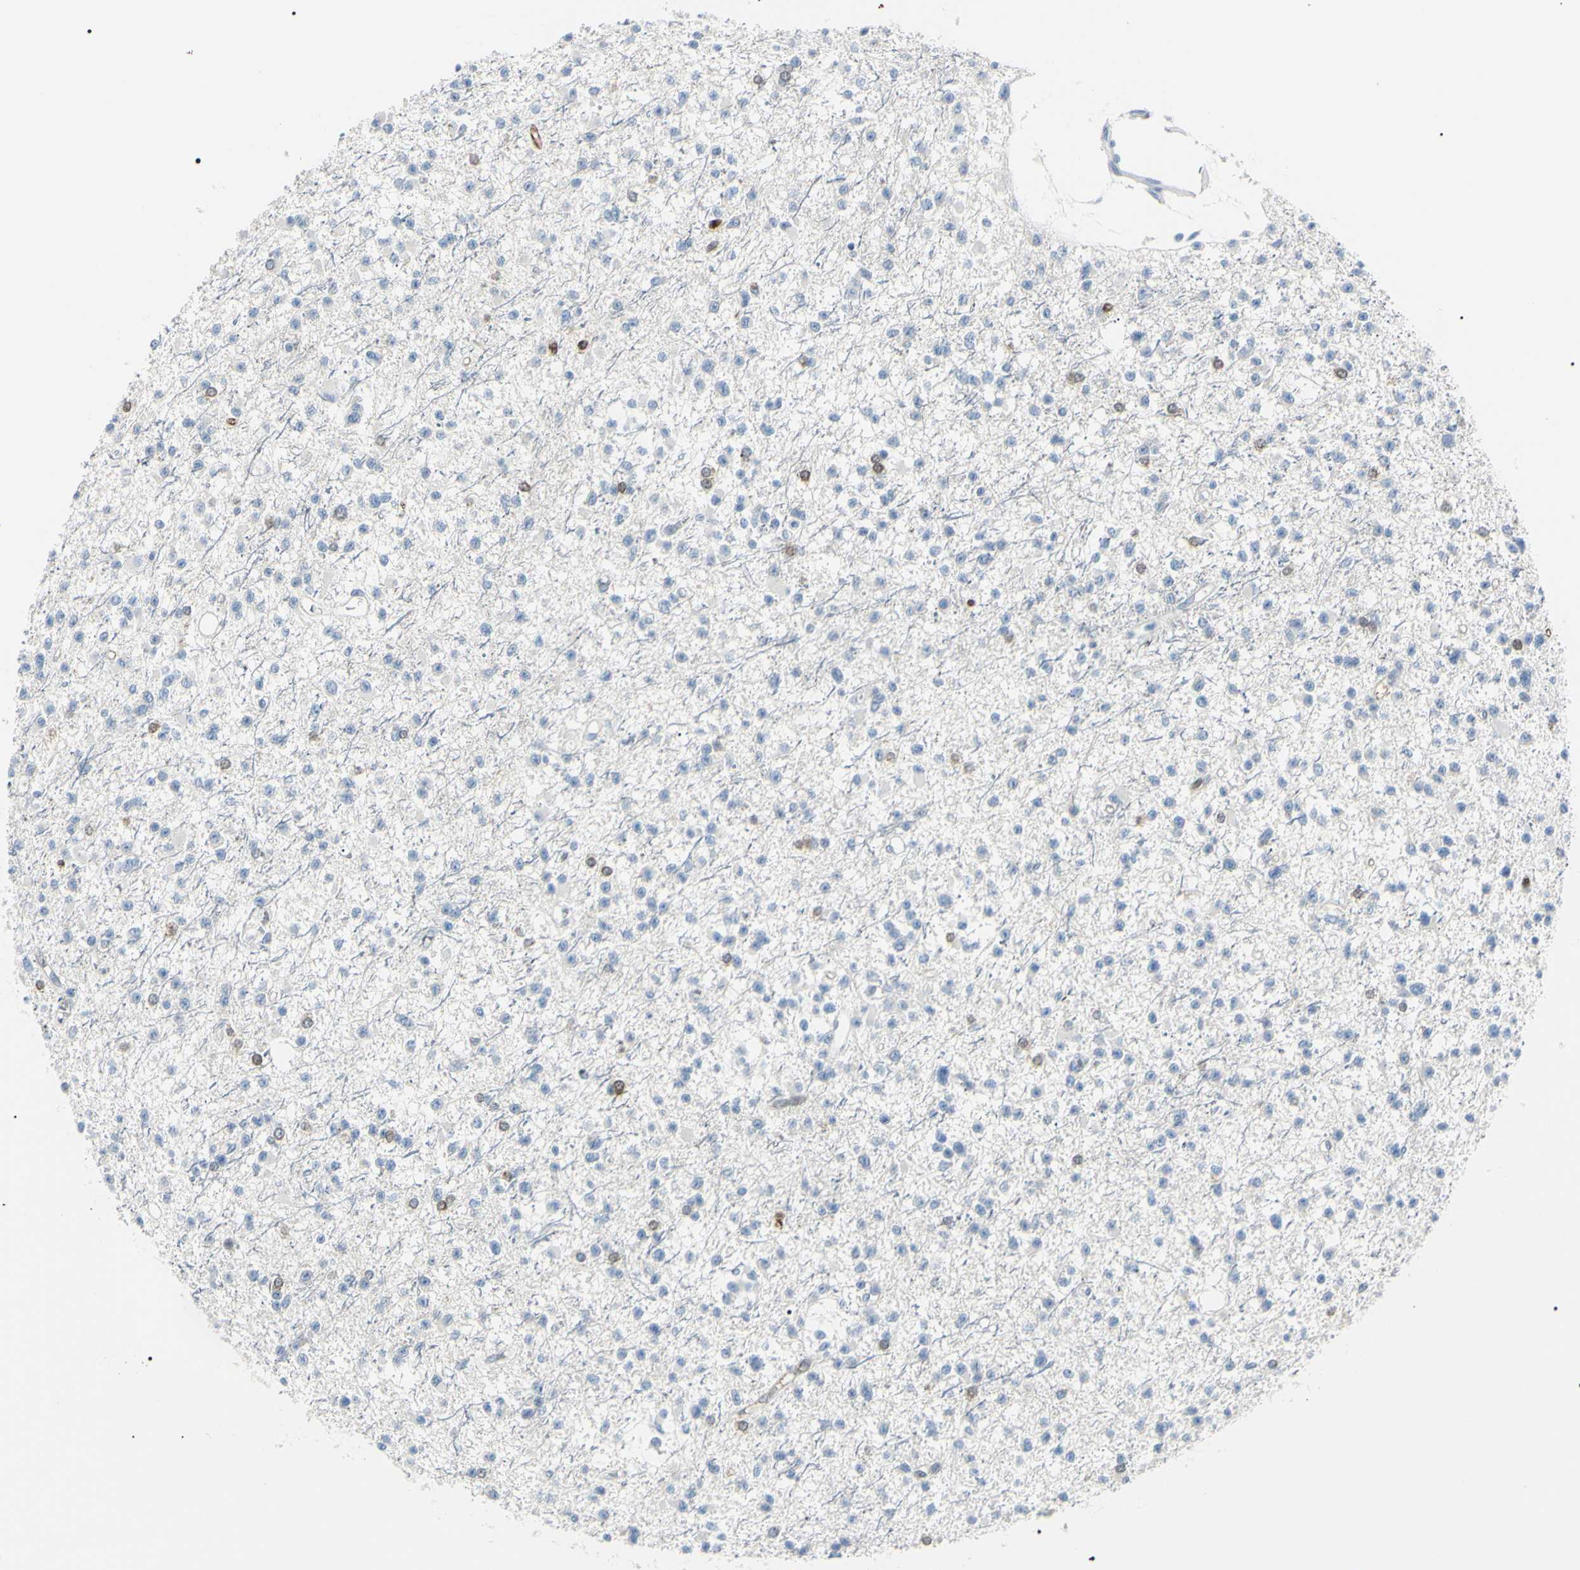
{"staining": {"intensity": "negative", "quantity": "none", "location": "none"}, "tissue": "glioma", "cell_type": "Tumor cells", "image_type": "cancer", "snomed": [{"axis": "morphology", "description": "Glioma, malignant, Low grade"}, {"axis": "topography", "description": "Brain"}], "caption": "The immunohistochemistry (IHC) photomicrograph has no significant positivity in tumor cells of glioma tissue.", "gene": "CA2", "patient": {"sex": "female", "age": 22}}